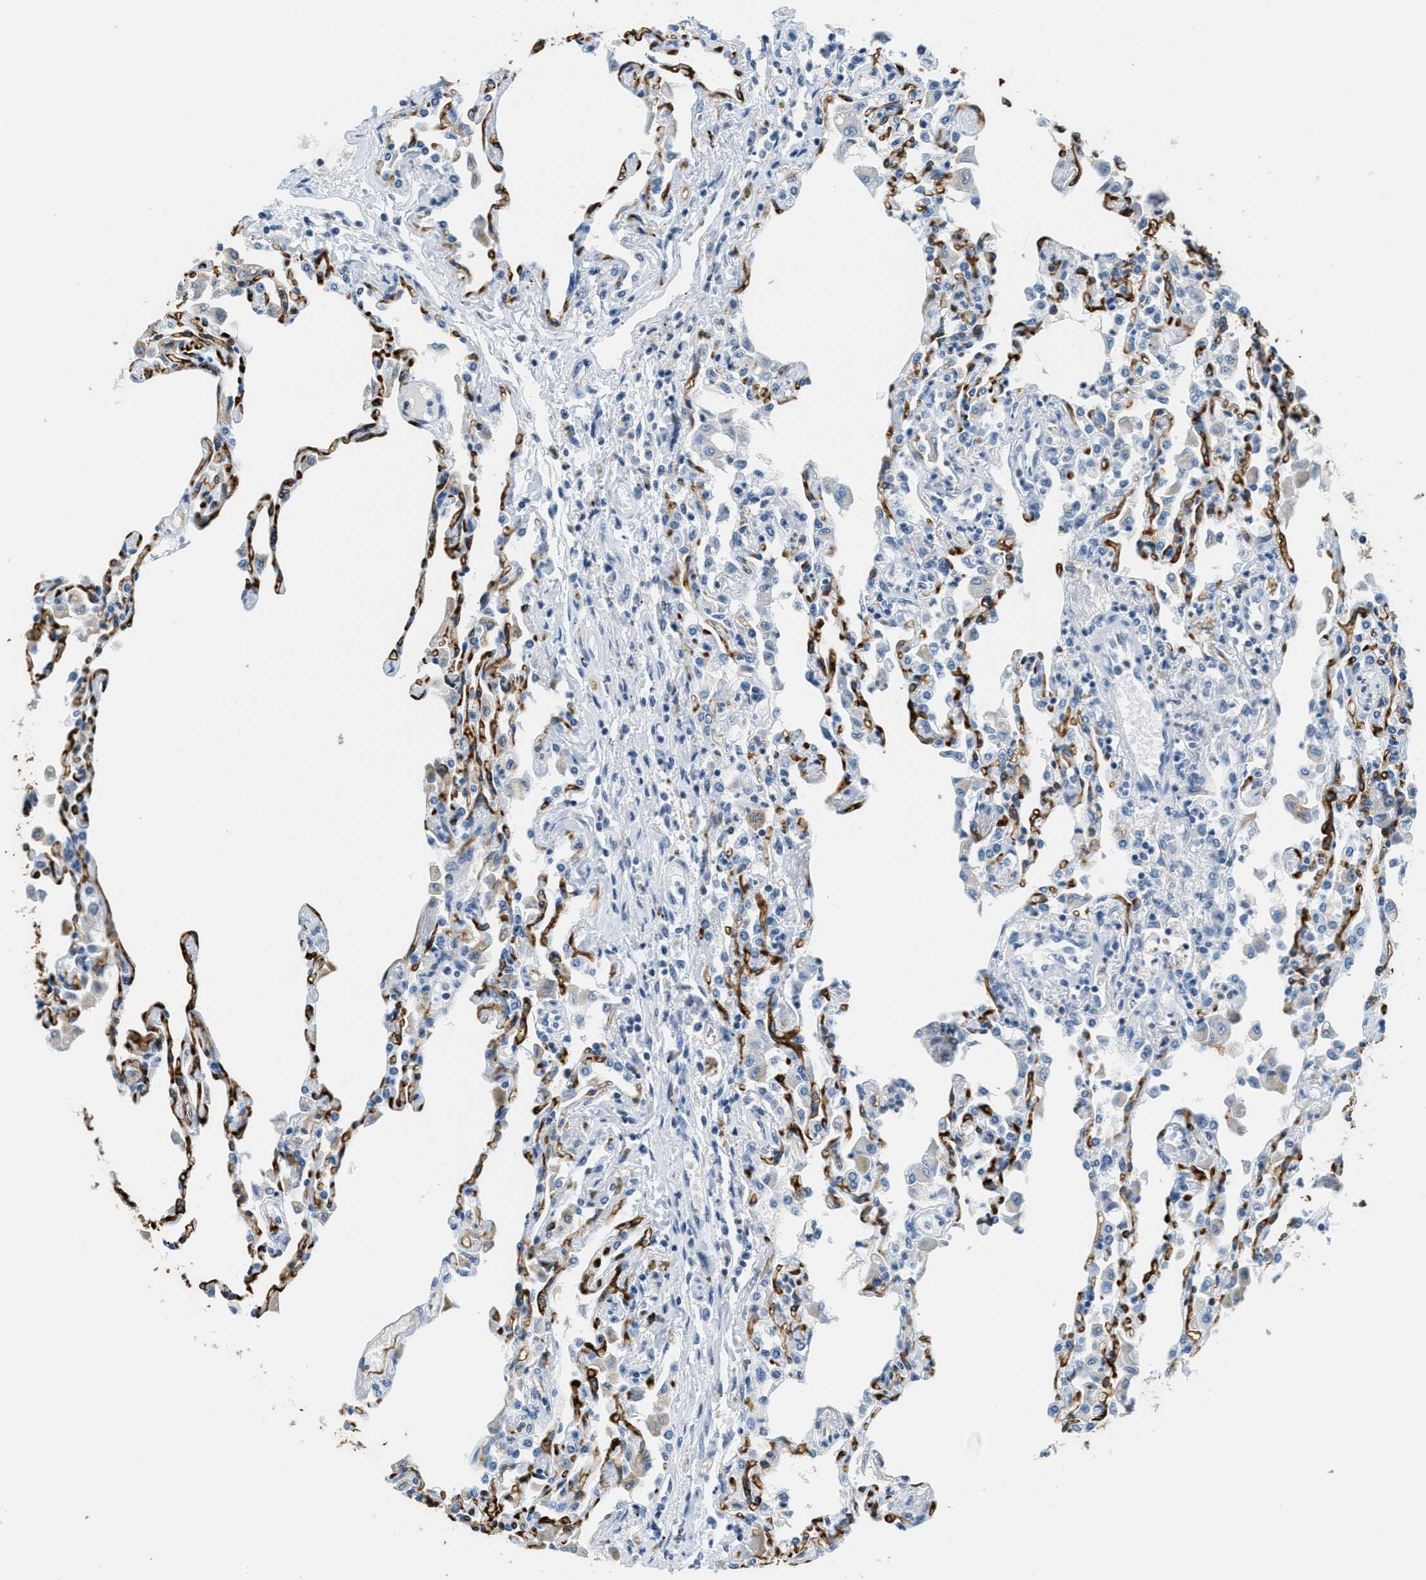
{"staining": {"intensity": "negative", "quantity": "none", "location": "none"}, "tissue": "lung", "cell_type": "Alveolar cells", "image_type": "normal", "snomed": [{"axis": "morphology", "description": "Normal tissue, NOS"}, {"axis": "topography", "description": "Bronchus"}, {"axis": "topography", "description": "Lung"}], "caption": "High magnification brightfield microscopy of benign lung stained with DAB (brown) and counterstained with hematoxylin (blue): alveolar cells show no significant positivity.", "gene": "CA4", "patient": {"sex": "female", "age": 49}}